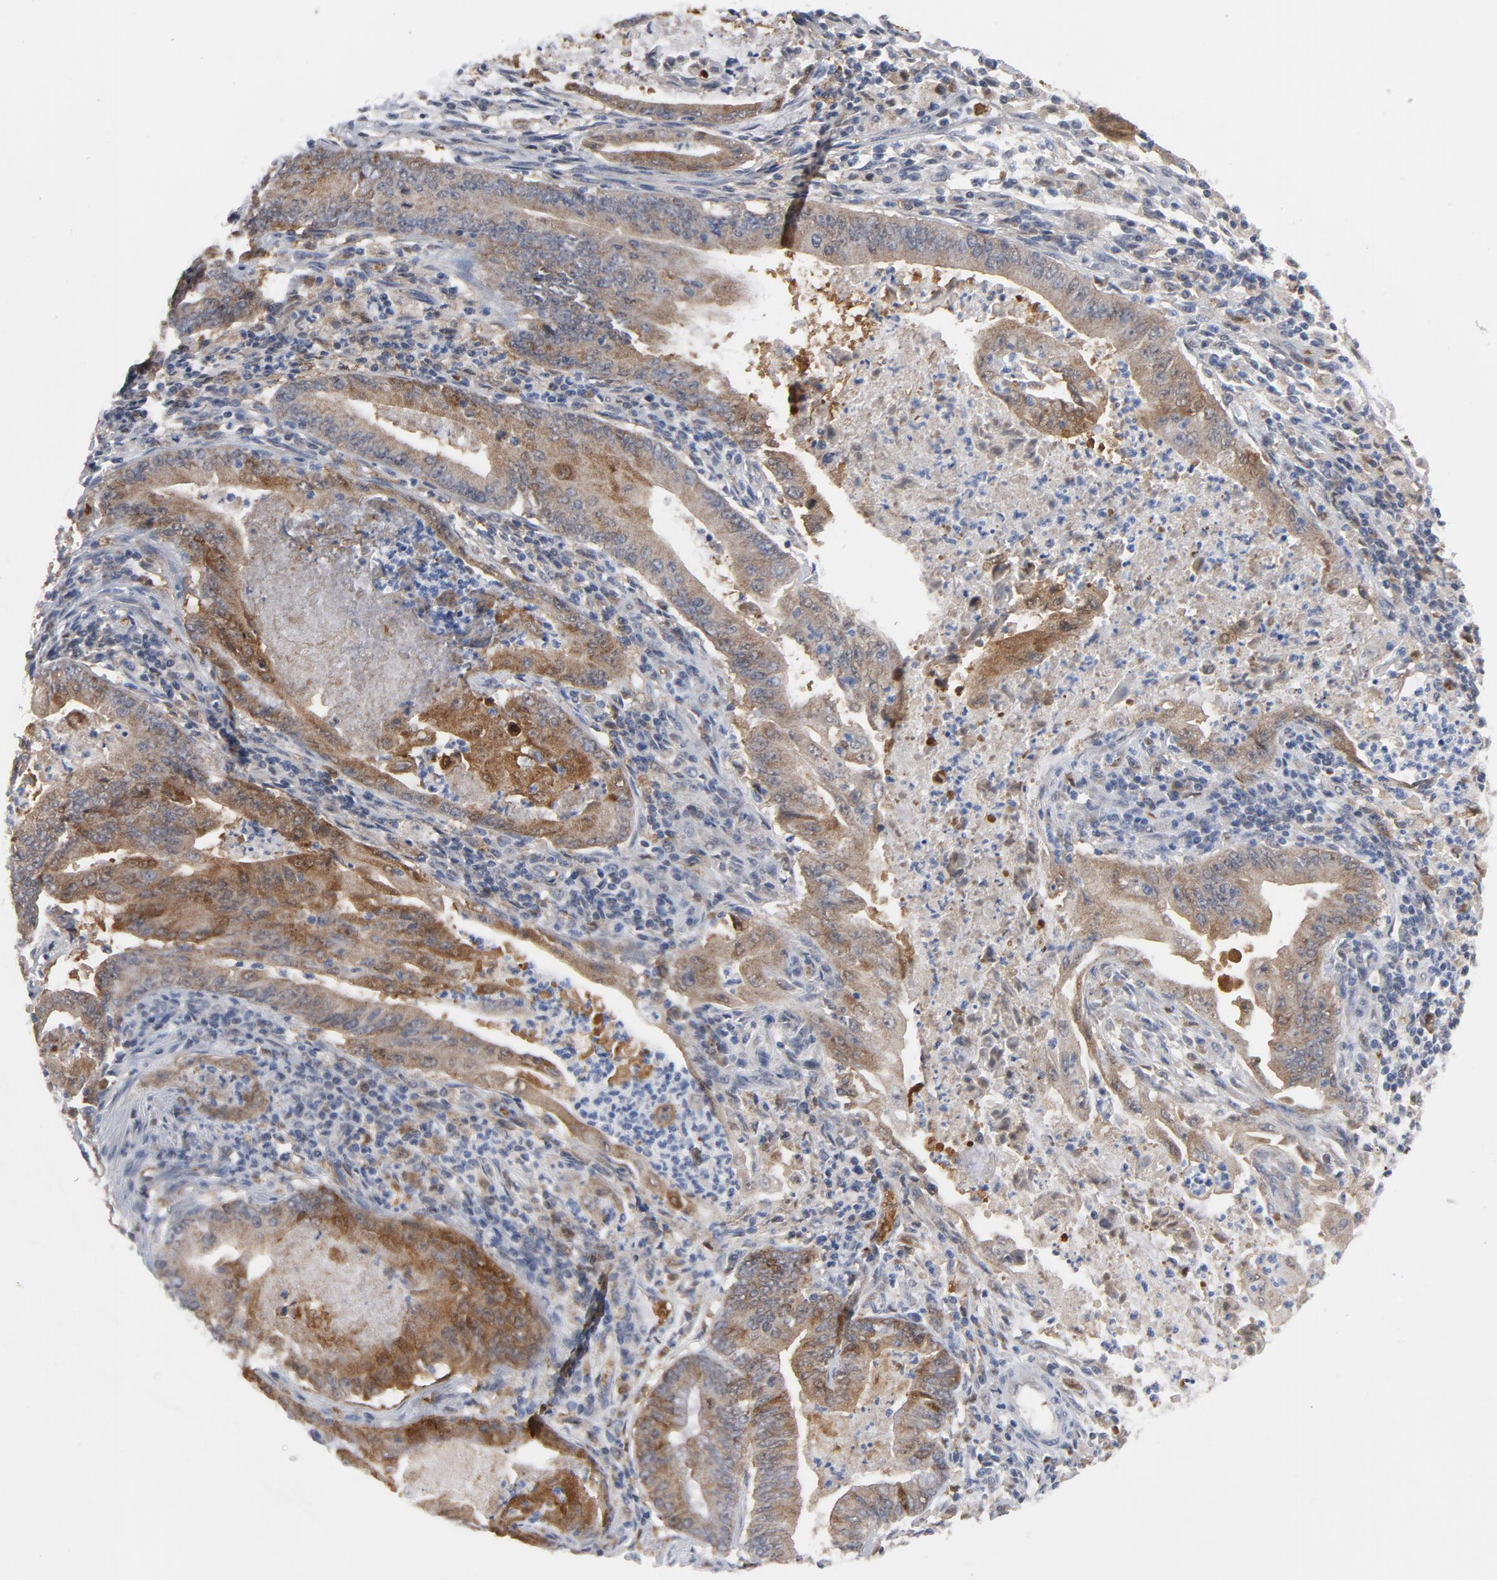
{"staining": {"intensity": "moderate", "quantity": ">75%", "location": "cytoplasmic/membranous"}, "tissue": "endometrial cancer", "cell_type": "Tumor cells", "image_type": "cancer", "snomed": [{"axis": "morphology", "description": "Adenocarcinoma, NOS"}, {"axis": "topography", "description": "Endometrium"}], "caption": "Approximately >75% of tumor cells in adenocarcinoma (endometrial) display moderate cytoplasmic/membranous protein positivity as visualized by brown immunohistochemical staining.", "gene": "PRDX1", "patient": {"sex": "female", "age": 63}}